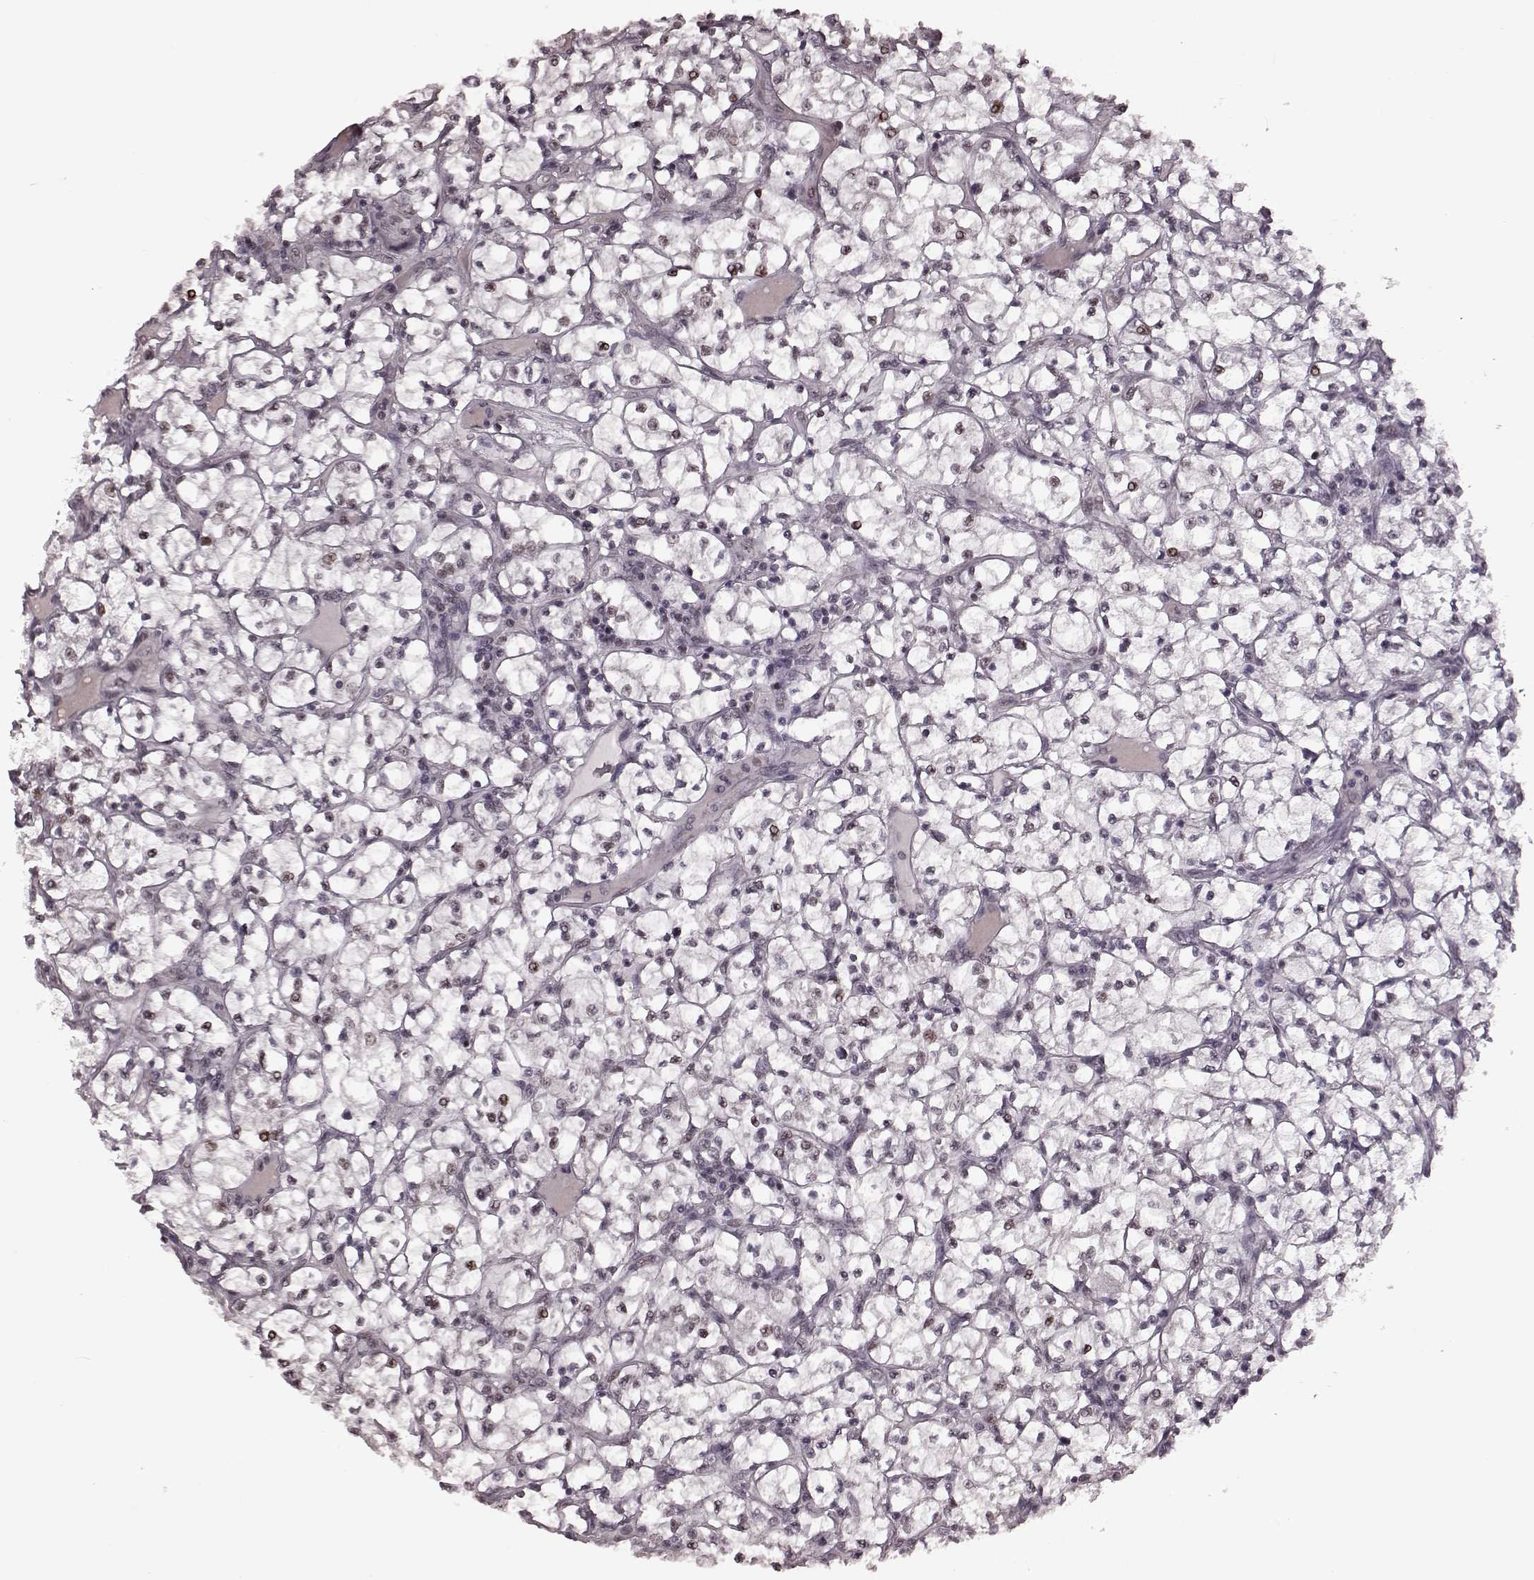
{"staining": {"intensity": "weak", "quantity": "<25%", "location": "nuclear"}, "tissue": "renal cancer", "cell_type": "Tumor cells", "image_type": "cancer", "snomed": [{"axis": "morphology", "description": "Adenocarcinoma, NOS"}, {"axis": "topography", "description": "Kidney"}], "caption": "The image displays no significant expression in tumor cells of renal cancer.", "gene": "NR2C1", "patient": {"sex": "female", "age": 64}}